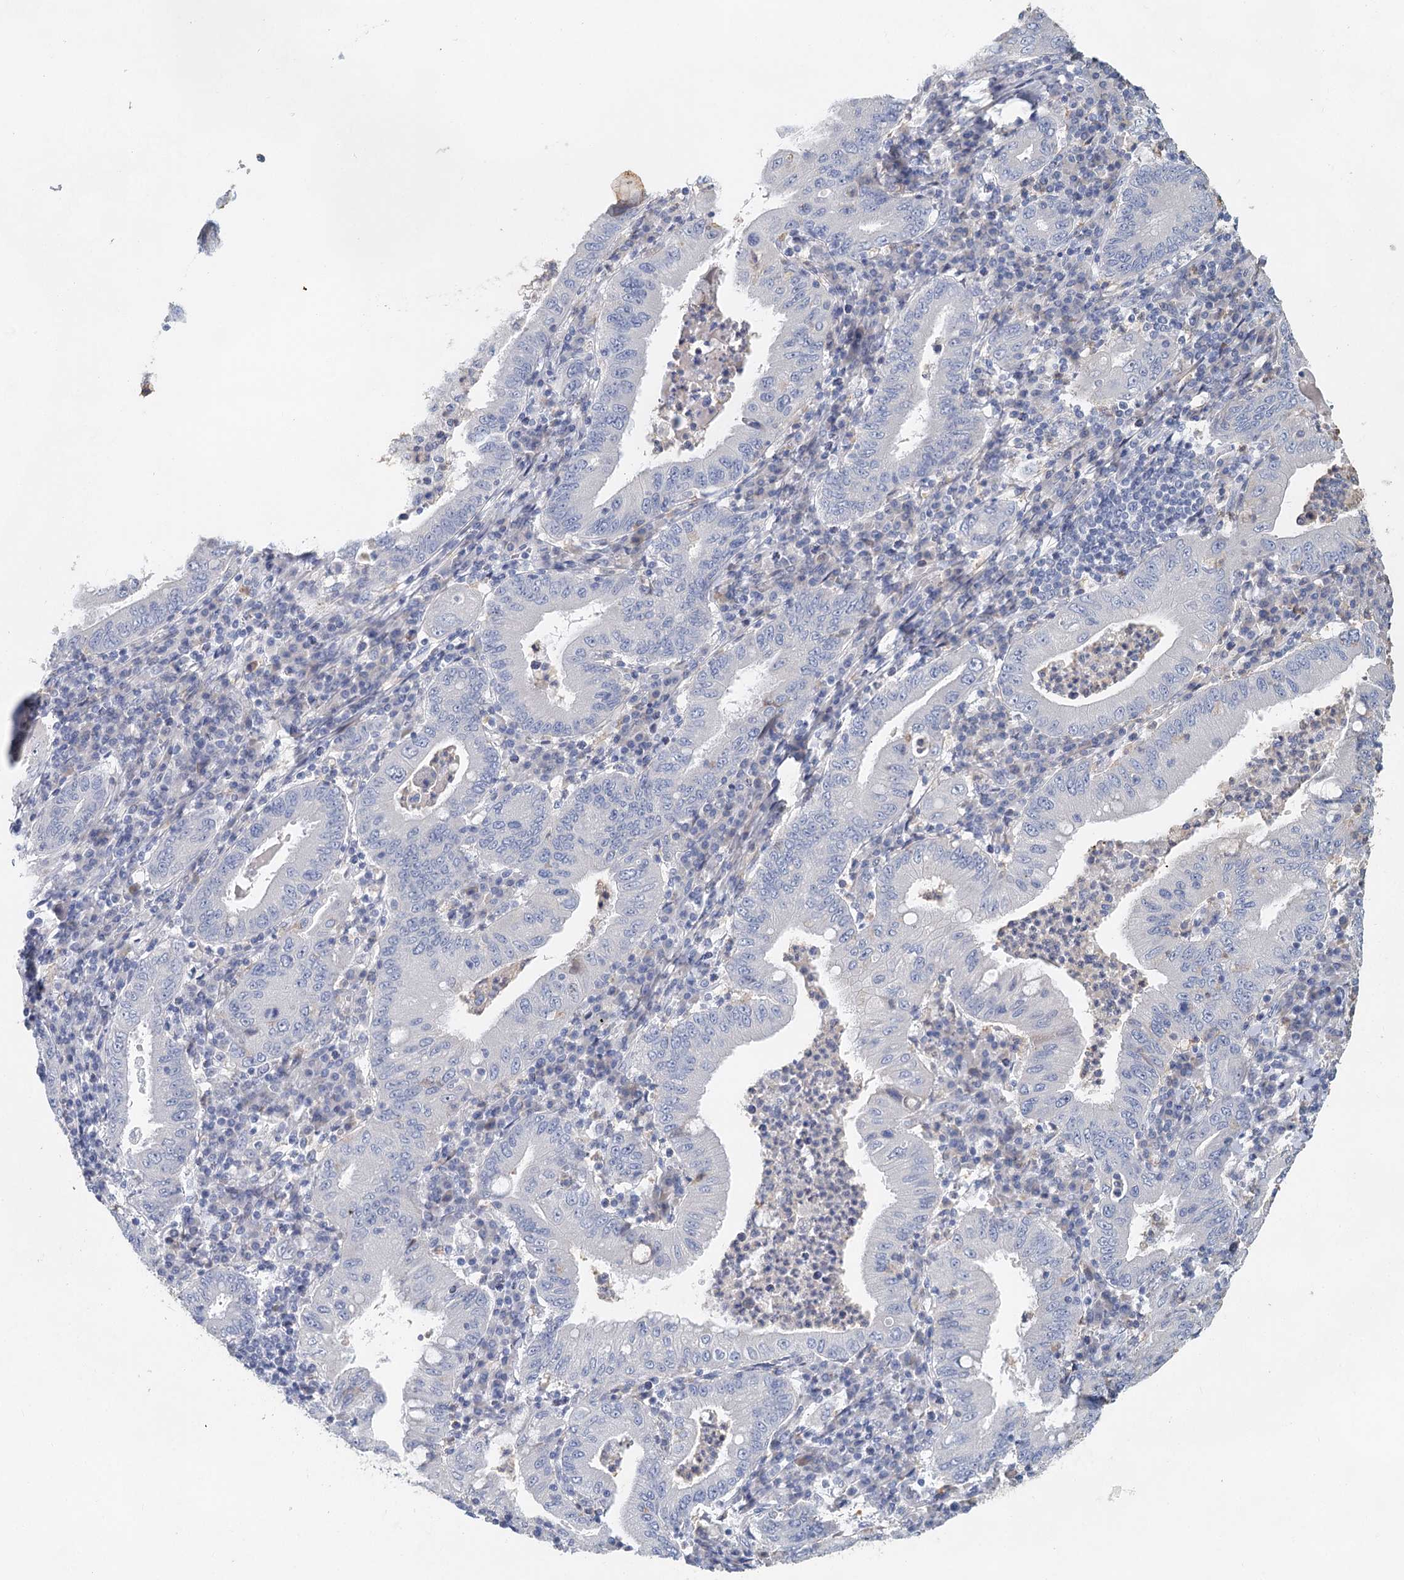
{"staining": {"intensity": "negative", "quantity": "none", "location": "none"}, "tissue": "stomach cancer", "cell_type": "Tumor cells", "image_type": "cancer", "snomed": [{"axis": "morphology", "description": "Normal tissue, NOS"}, {"axis": "morphology", "description": "Adenocarcinoma, NOS"}, {"axis": "topography", "description": "Esophagus"}, {"axis": "topography", "description": "Stomach, upper"}, {"axis": "topography", "description": "Peripheral nerve tissue"}], "caption": "This is an immunohistochemistry image of stomach cancer. There is no expression in tumor cells.", "gene": "MYL6B", "patient": {"sex": "male", "age": 62}}